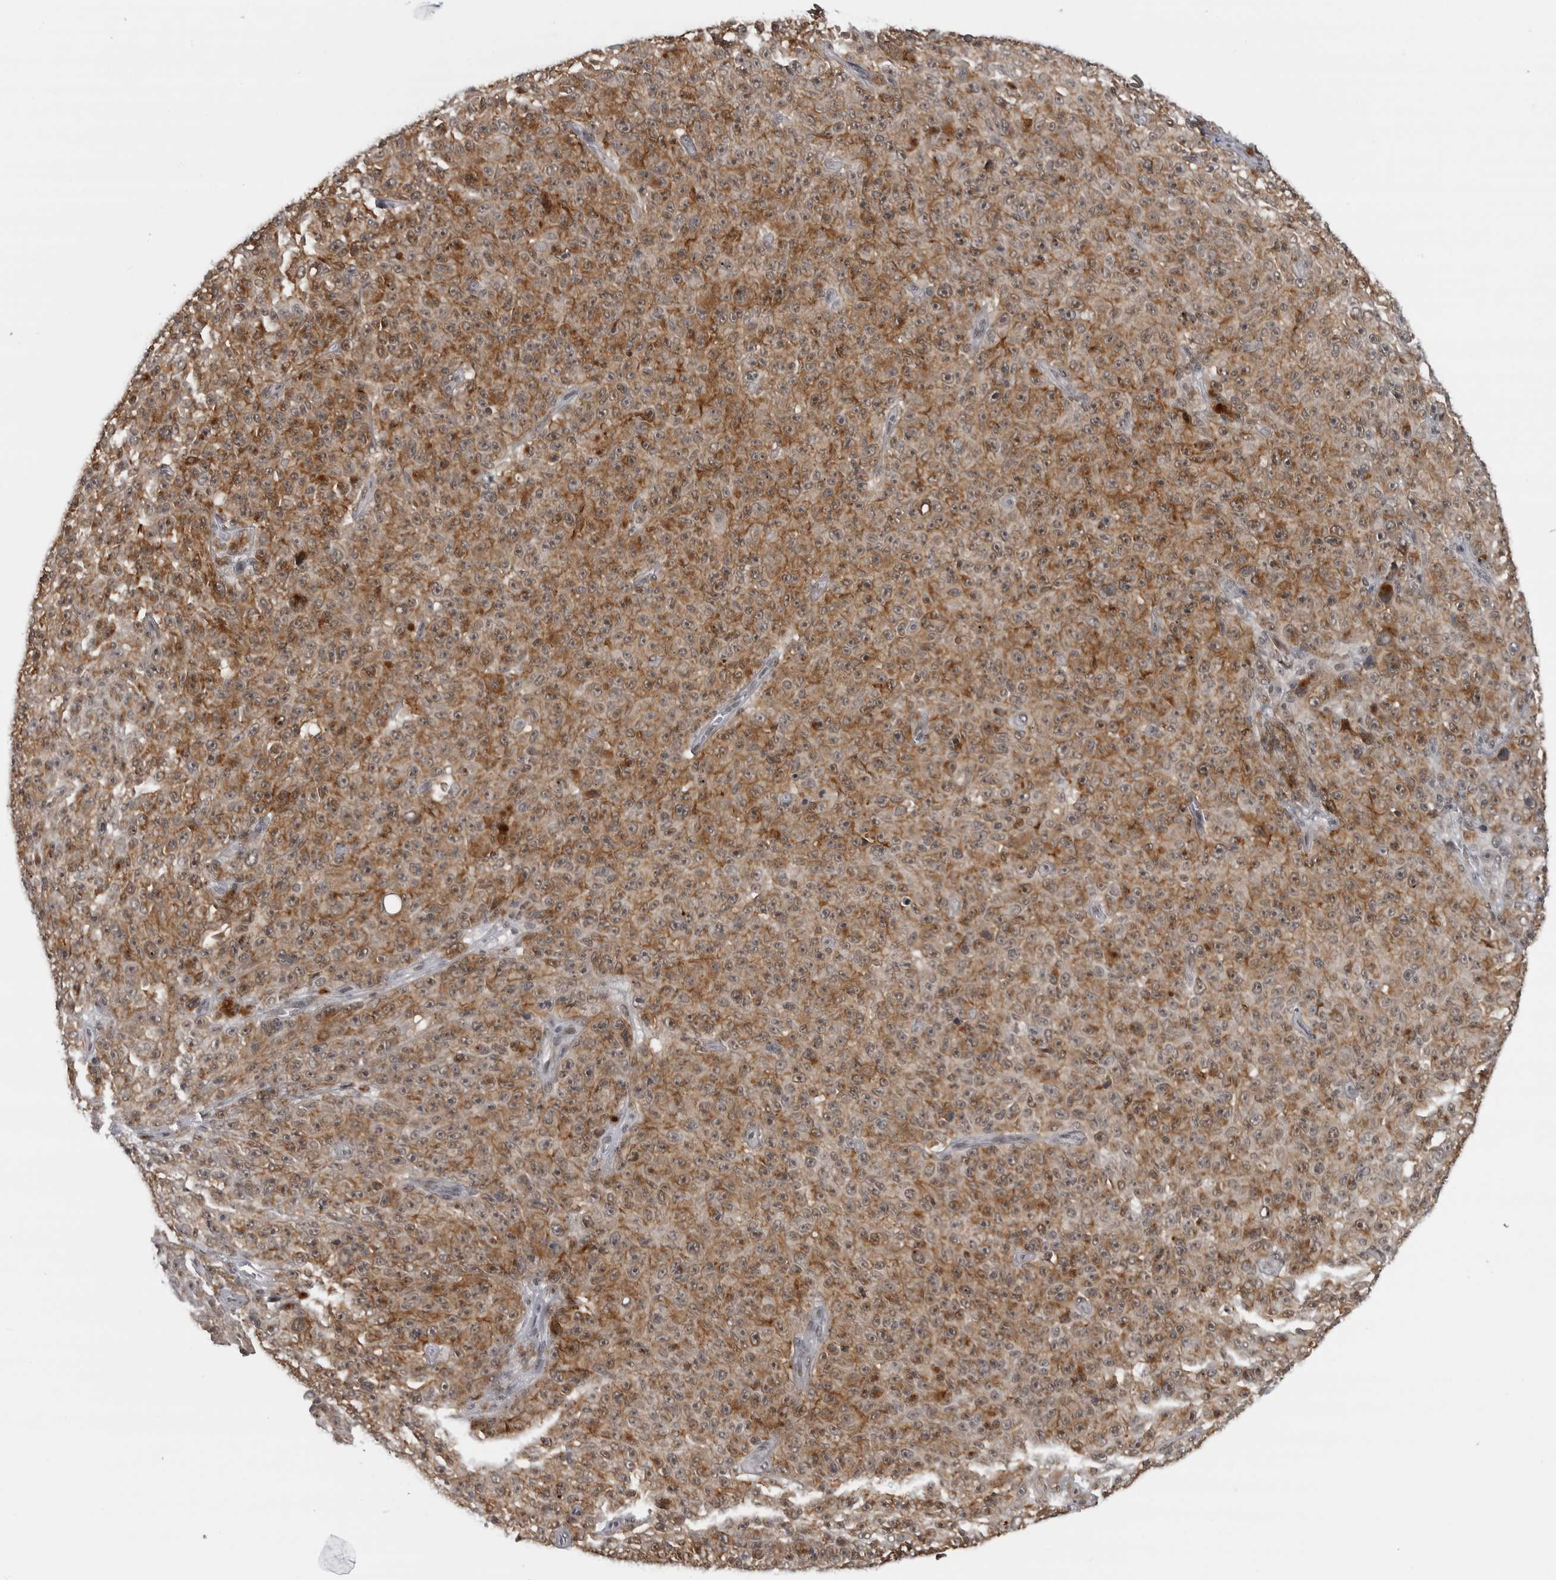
{"staining": {"intensity": "moderate", "quantity": ">75%", "location": "cytoplasmic/membranous,nuclear"}, "tissue": "melanoma", "cell_type": "Tumor cells", "image_type": "cancer", "snomed": [{"axis": "morphology", "description": "Malignant melanoma, NOS"}, {"axis": "topography", "description": "Skin"}], "caption": "Immunohistochemistry of human malignant melanoma exhibits medium levels of moderate cytoplasmic/membranous and nuclear staining in about >75% of tumor cells.", "gene": "C8orf58", "patient": {"sex": "female", "age": 82}}